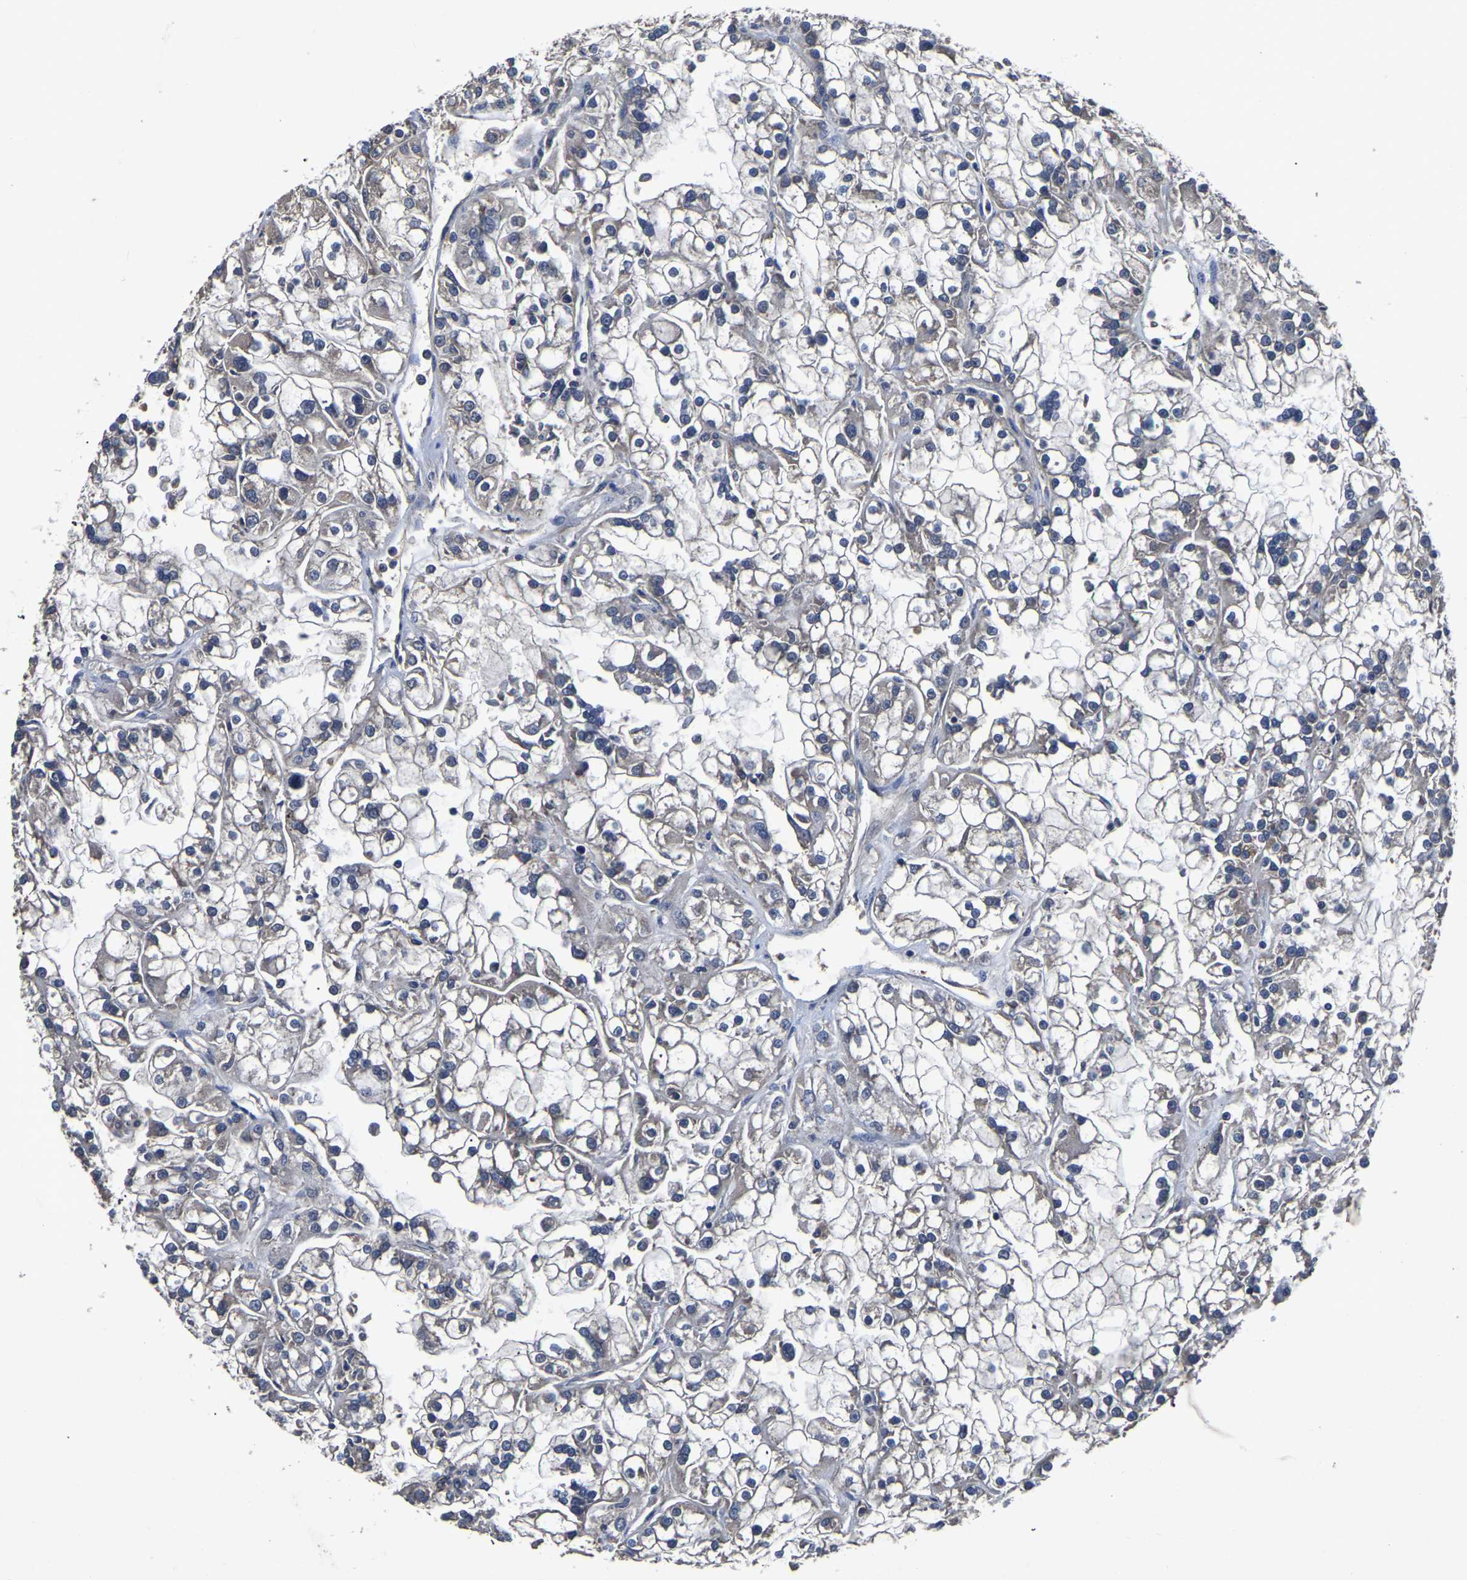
{"staining": {"intensity": "weak", "quantity": "<25%", "location": "cytoplasmic/membranous"}, "tissue": "renal cancer", "cell_type": "Tumor cells", "image_type": "cancer", "snomed": [{"axis": "morphology", "description": "Adenocarcinoma, NOS"}, {"axis": "topography", "description": "Kidney"}], "caption": "Human renal cancer (adenocarcinoma) stained for a protein using immunohistochemistry shows no staining in tumor cells.", "gene": "CRYZL1", "patient": {"sex": "female", "age": 52}}